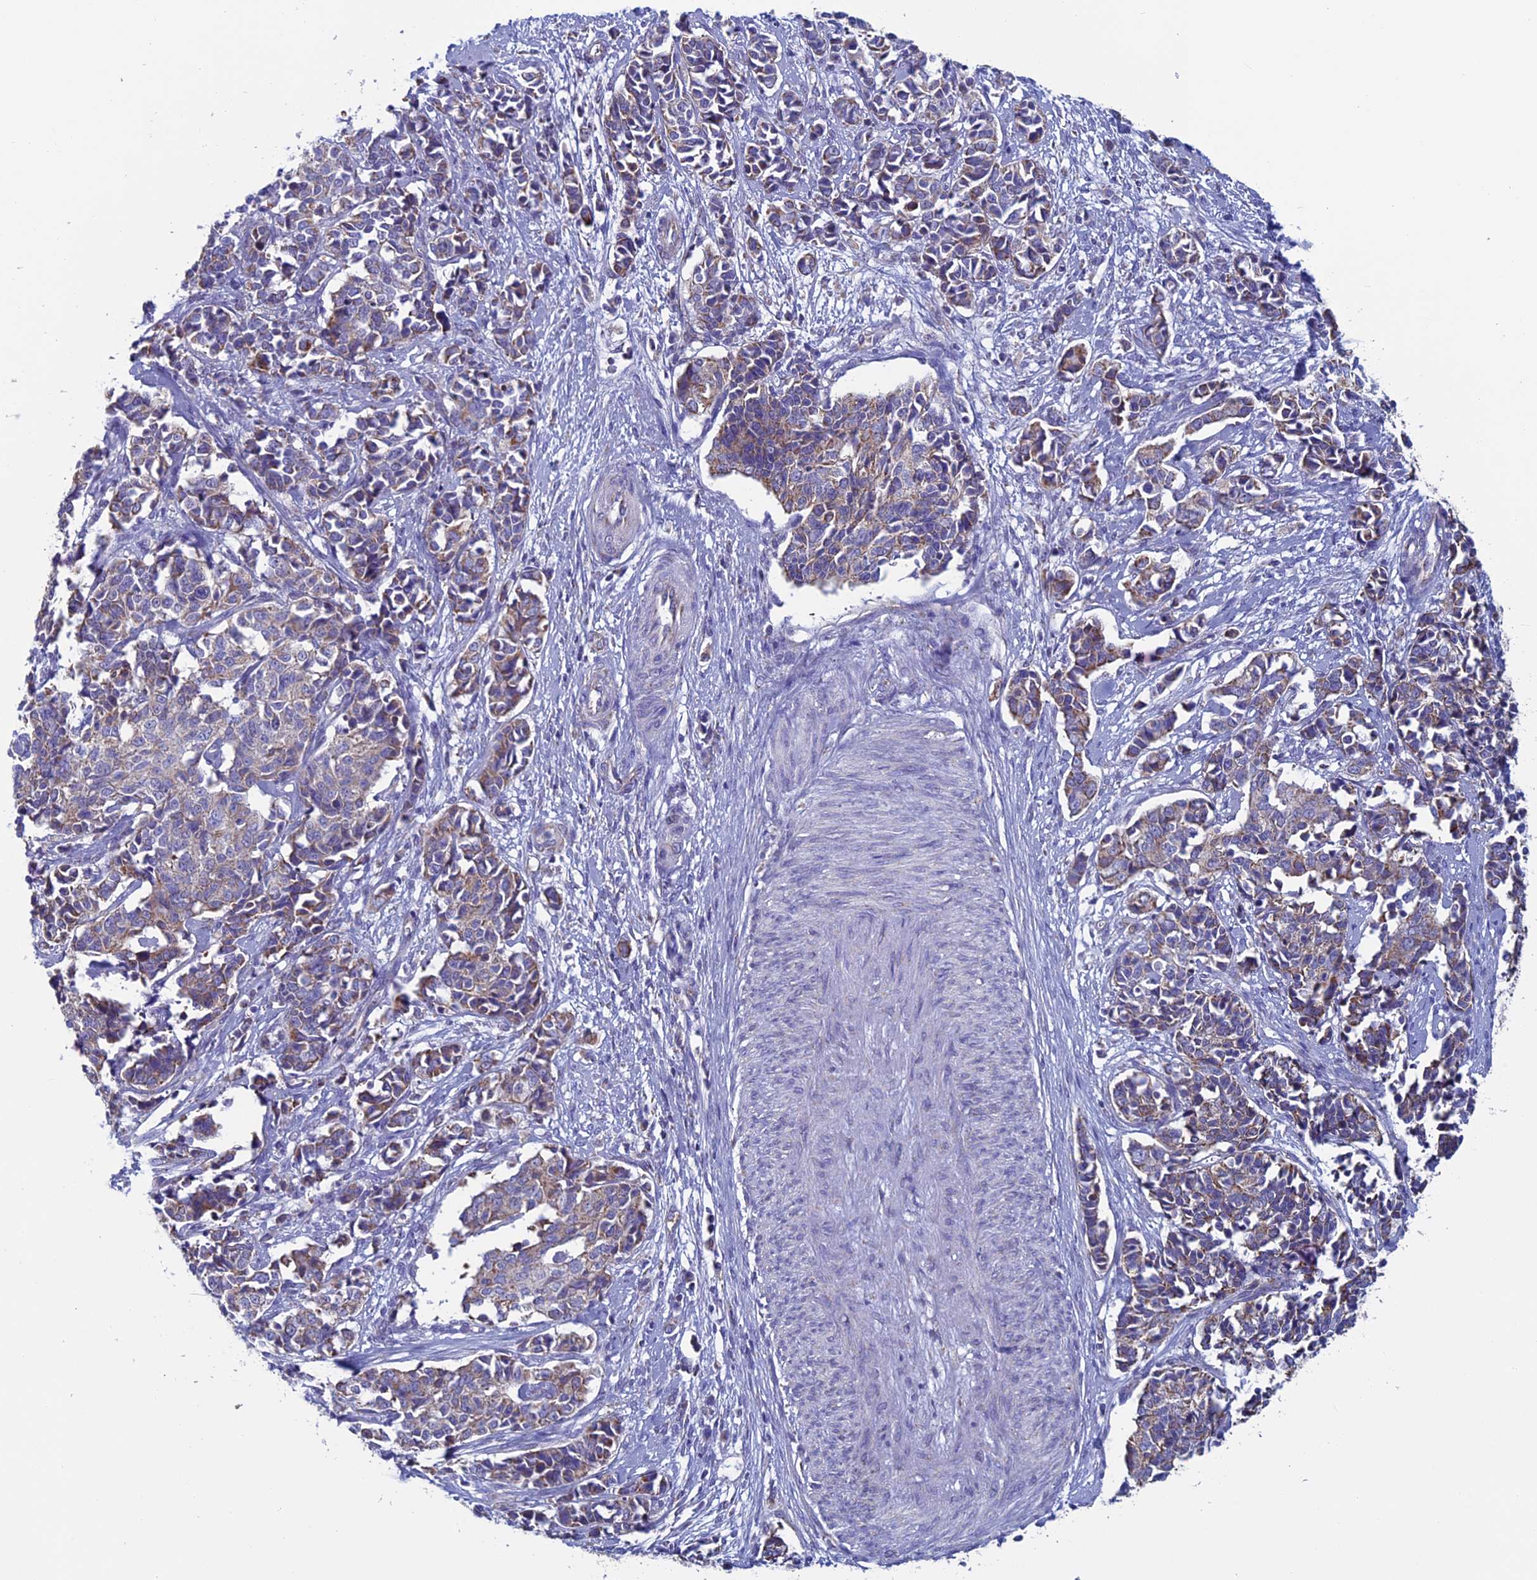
{"staining": {"intensity": "weak", "quantity": ">75%", "location": "cytoplasmic/membranous"}, "tissue": "cervical cancer", "cell_type": "Tumor cells", "image_type": "cancer", "snomed": [{"axis": "morphology", "description": "Normal tissue, NOS"}, {"axis": "morphology", "description": "Squamous cell carcinoma, NOS"}, {"axis": "topography", "description": "Cervix"}], "caption": "Brown immunohistochemical staining in human squamous cell carcinoma (cervical) reveals weak cytoplasmic/membranous positivity in about >75% of tumor cells.", "gene": "MFSD12", "patient": {"sex": "female", "age": 35}}